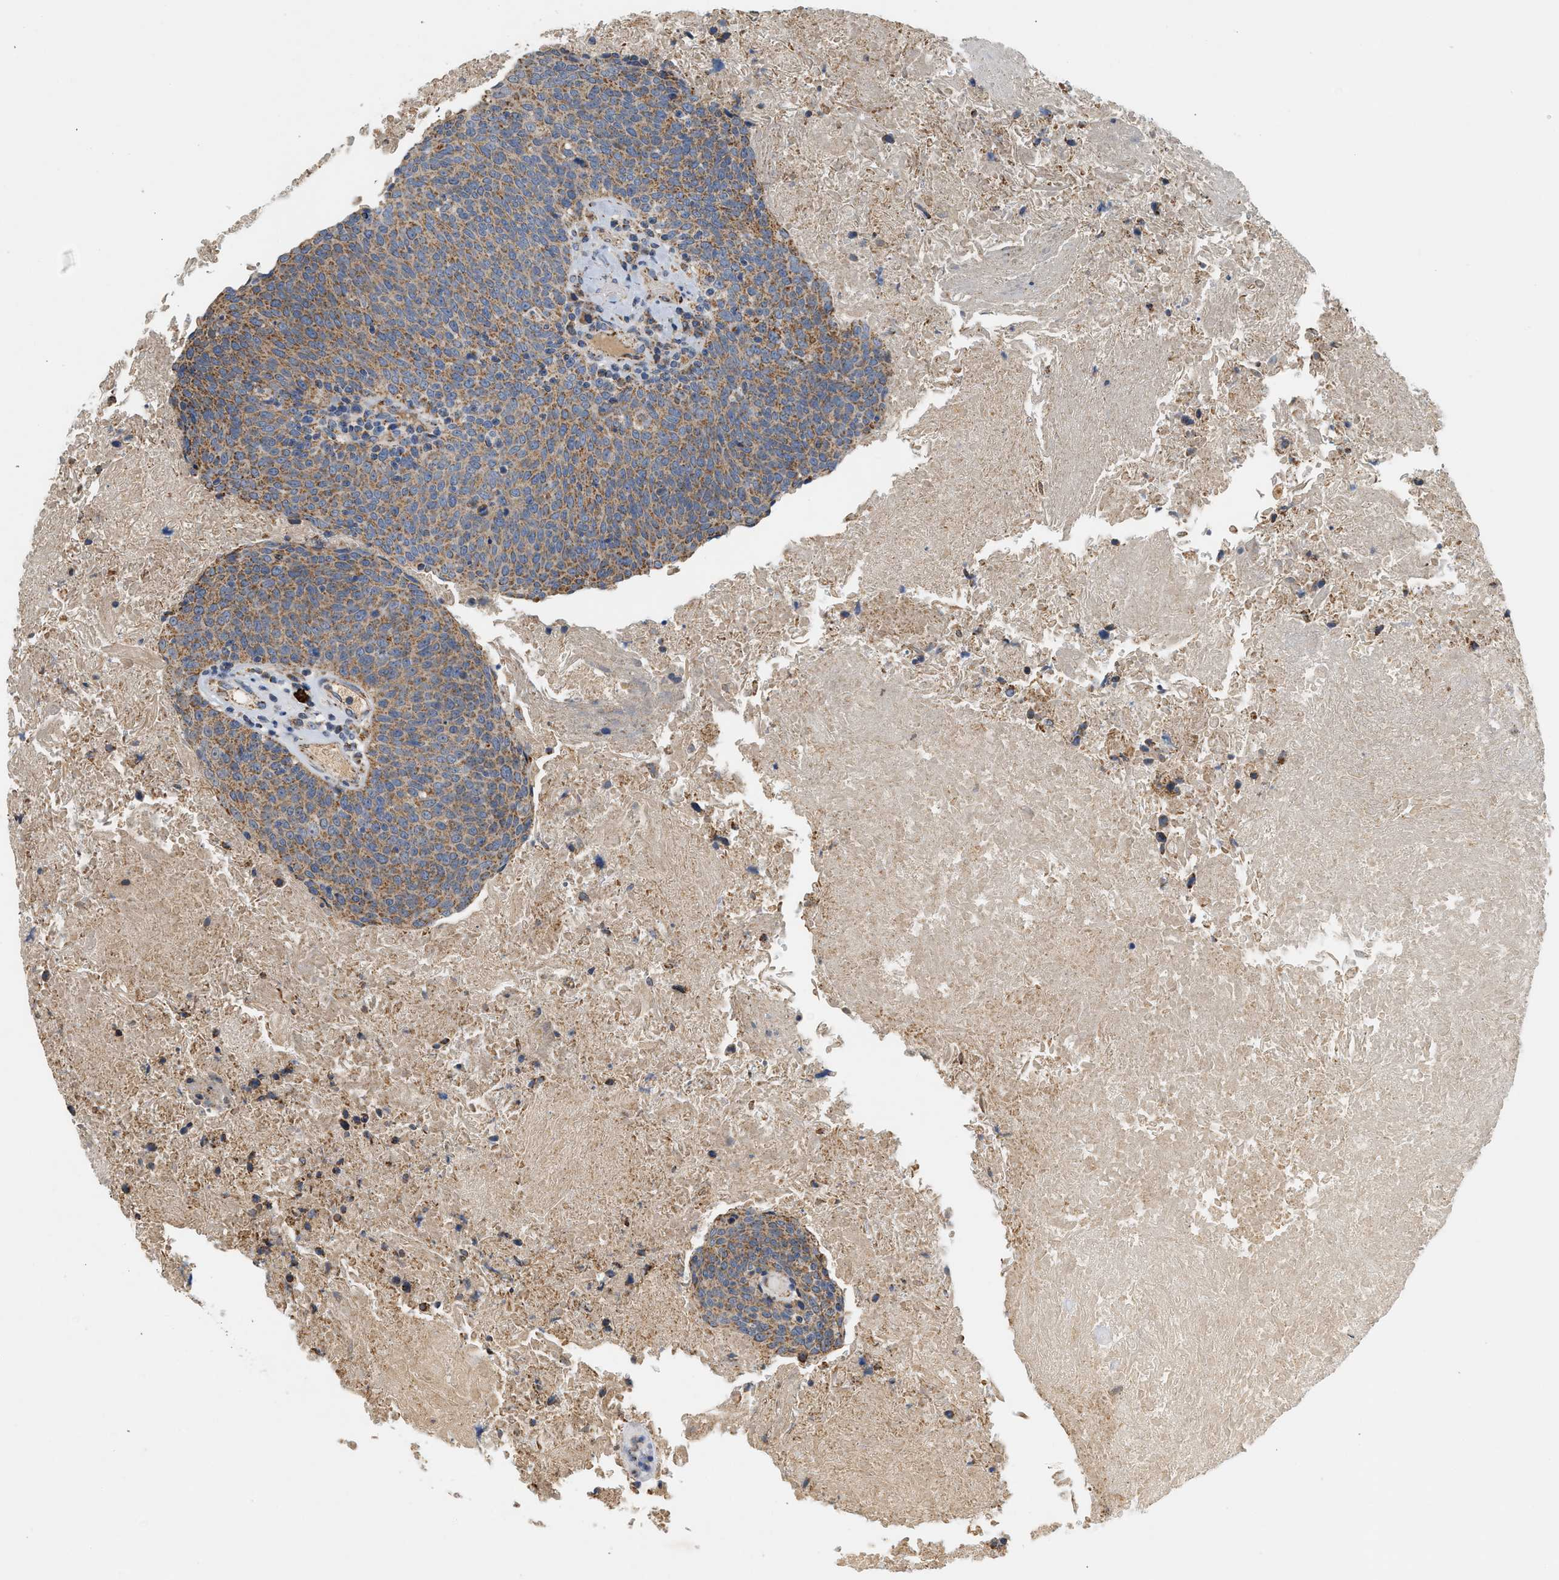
{"staining": {"intensity": "moderate", "quantity": ">75%", "location": "cytoplasmic/membranous"}, "tissue": "head and neck cancer", "cell_type": "Tumor cells", "image_type": "cancer", "snomed": [{"axis": "morphology", "description": "Squamous cell carcinoma, NOS"}, {"axis": "morphology", "description": "Squamous cell carcinoma, metastatic, NOS"}, {"axis": "topography", "description": "Lymph node"}, {"axis": "topography", "description": "Head-Neck"}], "caption": "Brown immunohistochemical staining in human head and neck metastatic squamous cell carcinoma exhibits moderate cytoplasmic/membranous staining in approximately >75% of tumor cells. The staining is performed using DAB (3,3'-diaminobenzidine) brown chromogen to label protein expression. The nuclei are counter-stained blue using hematoxylin.", "gene": "MCU", "patient": {"sex": "male", "age": 62}}